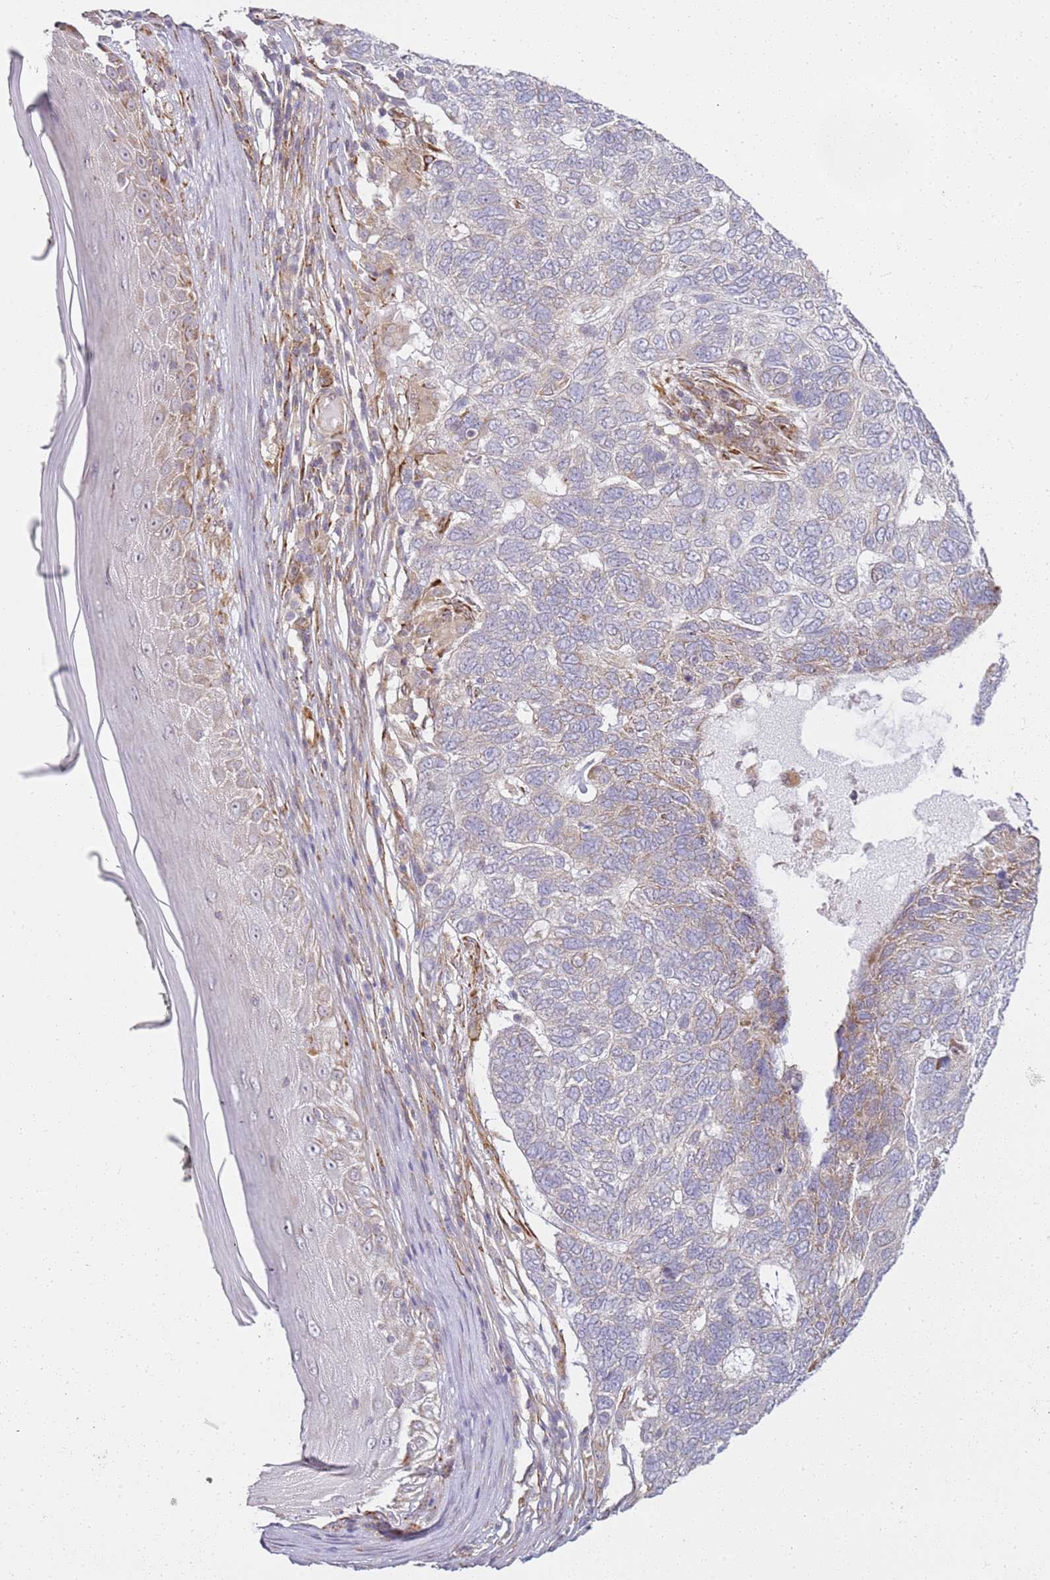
{"staining": {"intensity": "negative", "quantity": "none", "location": "none"}, "tissue": "skin cancer", "cell_type": "Tumor cells", "image_type": "cancer", "snomed": [{"axis": "morphology", "description": "Basal cell carcinoma"}, {"axis": "topography", "description": "Skin"}], "caption": "Immunohistochemical staining of skin cancer (basal cell carcinoma) reveals no significant staining in tumor cells. The staining is performed using DAB (3,3'-diaminobenzidine) brown chromogen with nuclei counter-stained in using hematoxylin.", "gene": "GRAP", "patient": {"sex": "female", "age": 65}}